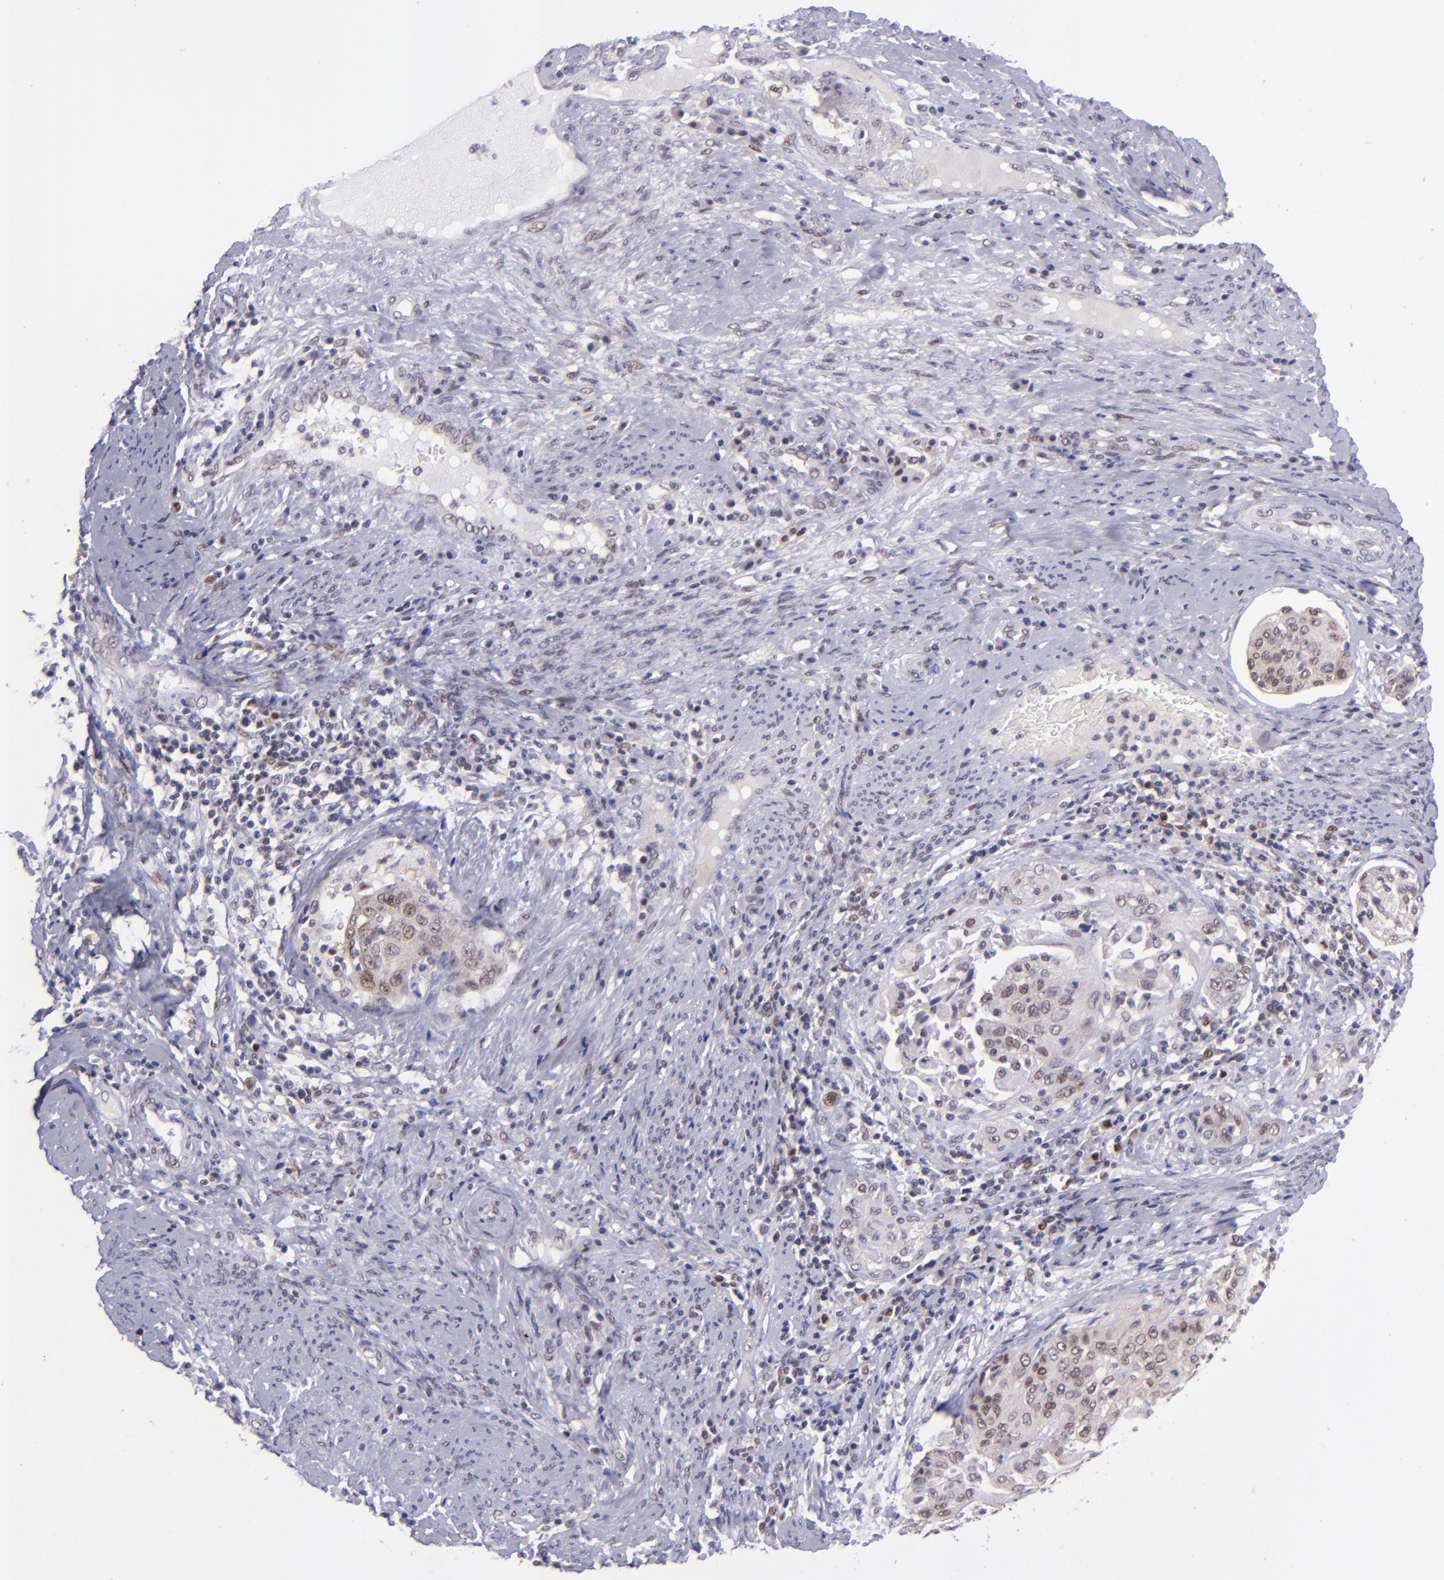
{"staining": {"intensity": "weak", "quantity": ">75%", "location": "nuclear"}, "tissue": "cervical cancer", "cell_type": "Tumor cells", "image_type": "cancer", "snomed": [{"axis": "morphology", "description": "Squamous cell carcinoma, NOS"}, {"axis": "topography", "description": "Cervix"}], "caption": "Immunohistochemical staining of cervical cancer (squamous cell carcinoma) exhibits low levels of weak nuclear expression in about >75% of tumor cells.", "gene": "BAG1", "patient": {"sex": "female", "age": 41}}